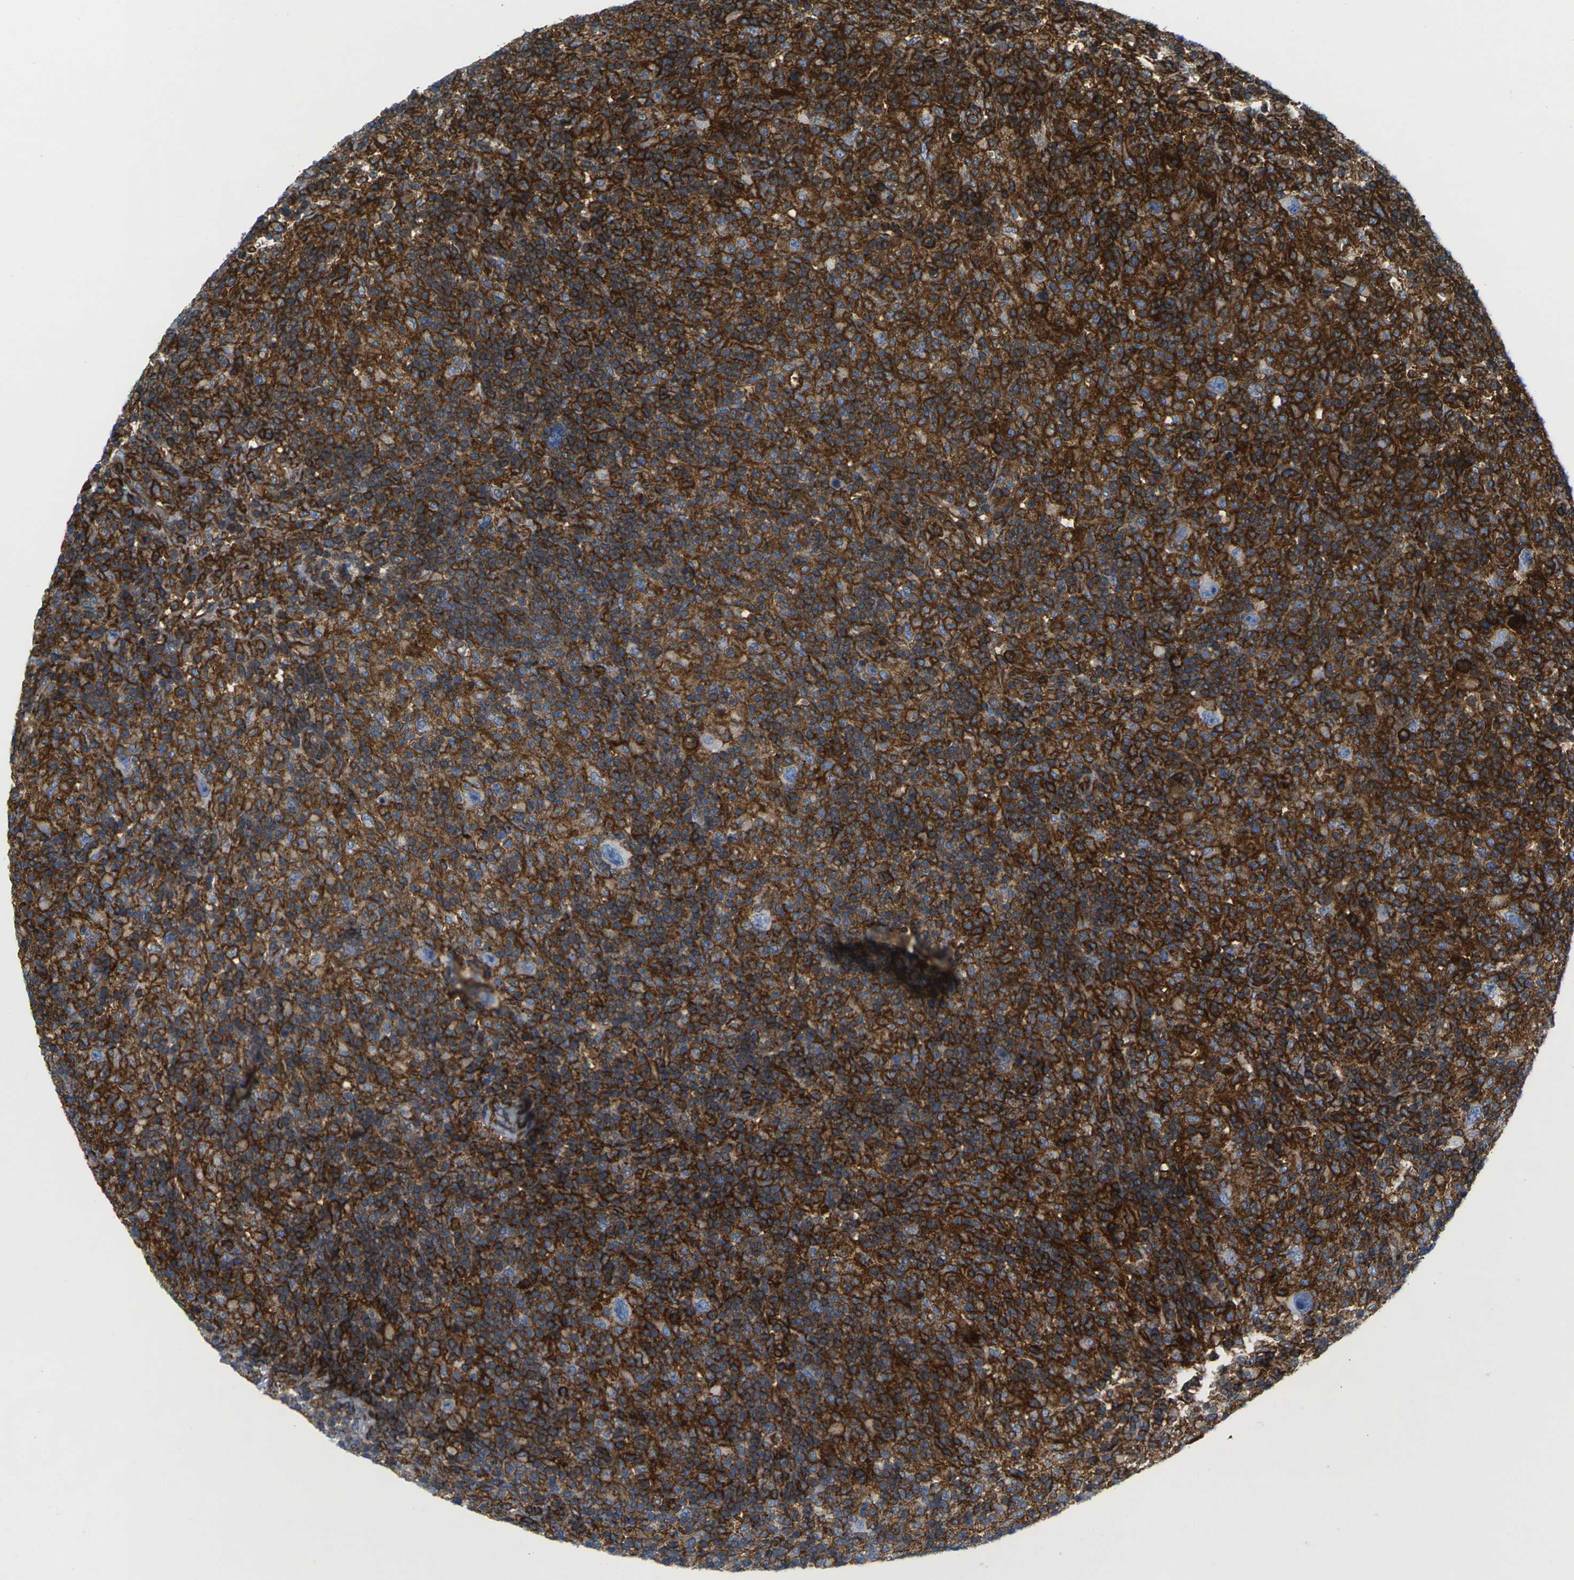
{"staining": {"intensity": "negative", "quantity": "none", "location": "none"}, "tissue": "lymphoma", "cell_type": "Tumor cells", "image_type": "cancer", "snomed": [{"axis": "morphology", "description": "Hodgkin's disease, NOS"}, {"axis": "topography", "description": "Lymph node"}], "caption": "High magnification brightfield microscopy of Hodgkin's disease stained with DAB (brown) and counterstained with hematoxylin (blue): tumor cells show no significant staining. (DAB immunohistochemistry visualized using brightfield microscopy, high magnification).", "gene": "IQGAP1", "patient": {"sex": "male", "age": 70}}